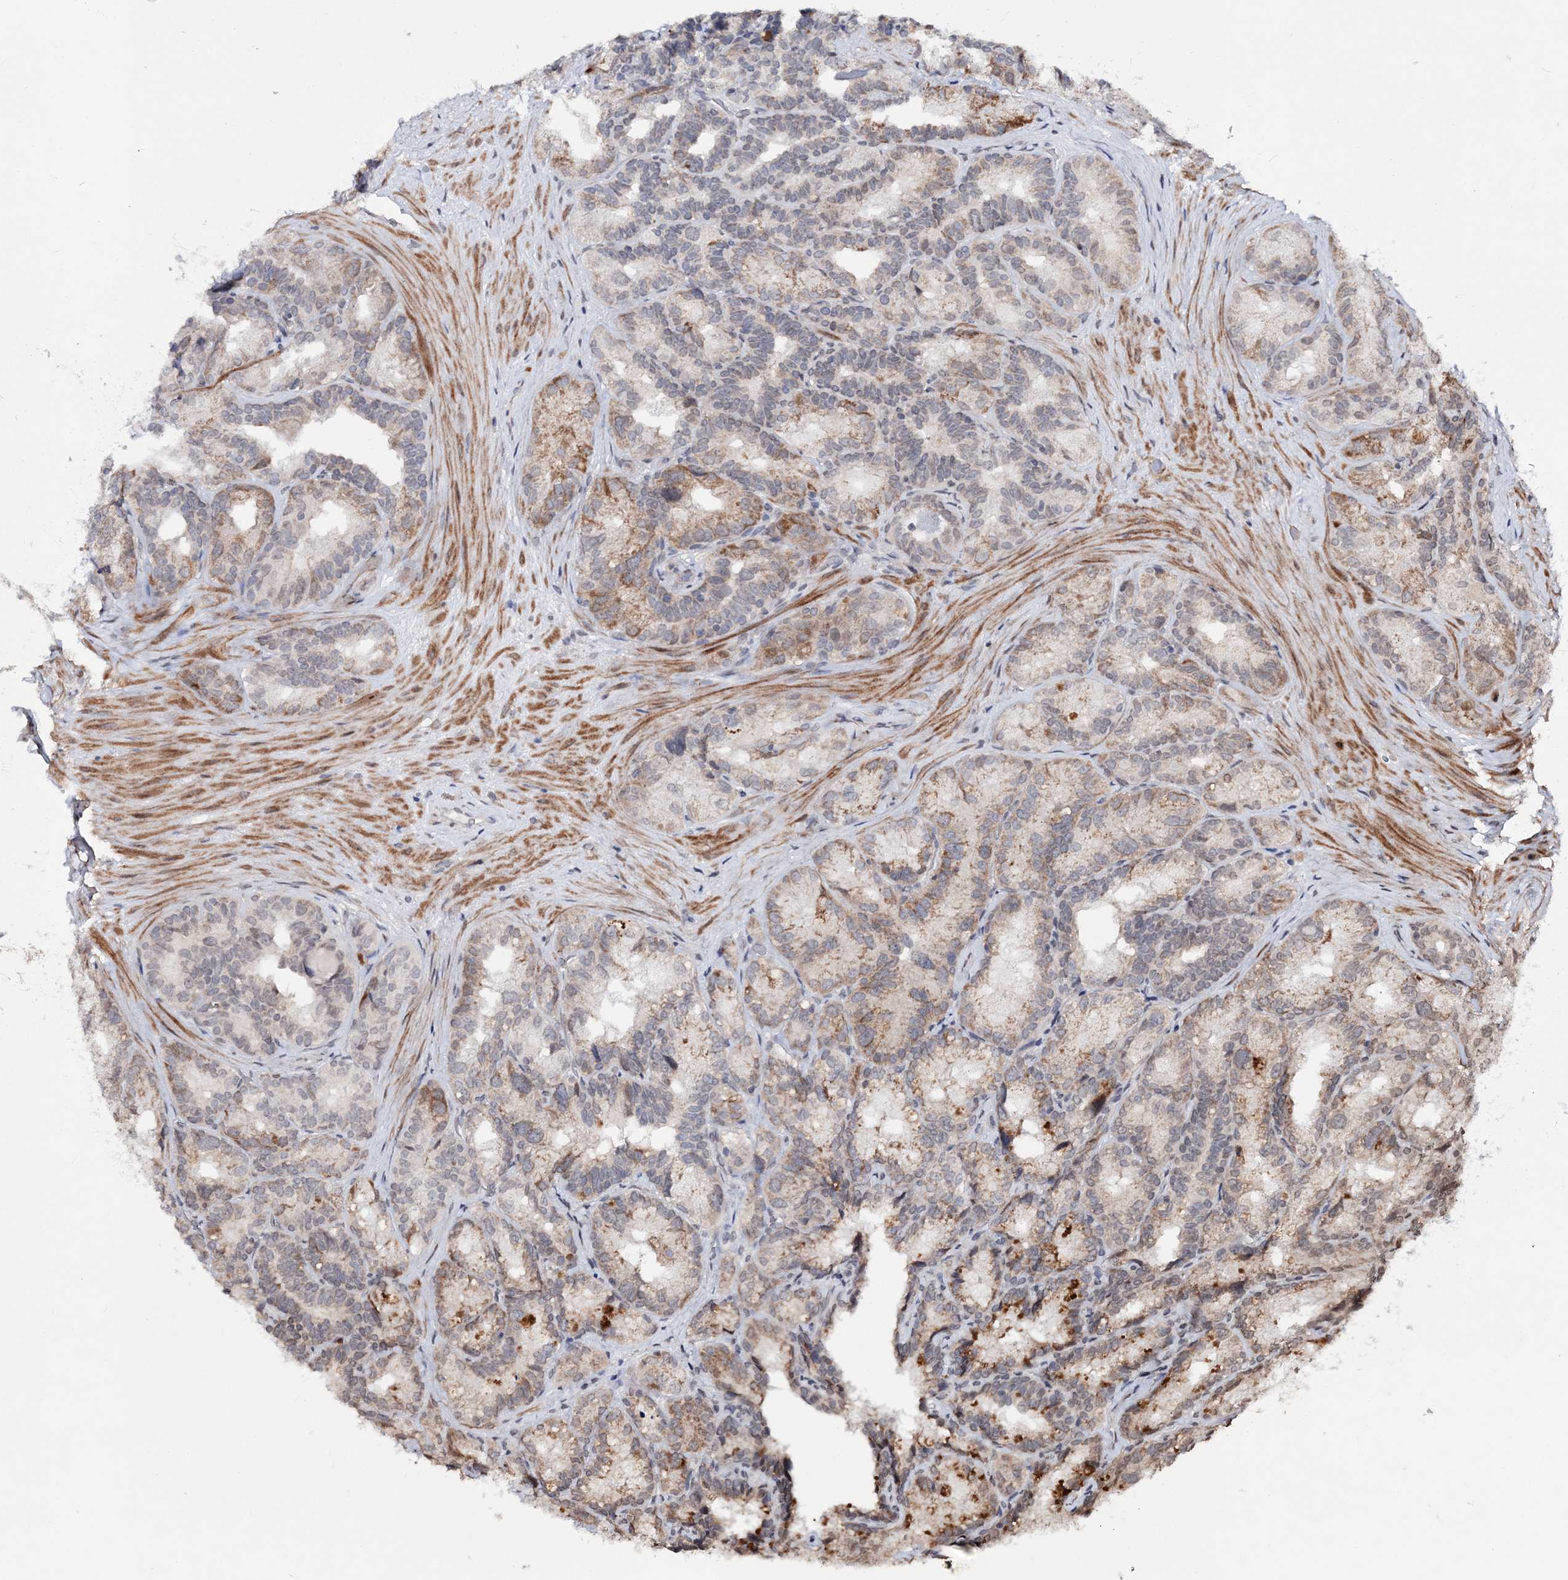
{"staining": {"intensity": "moderate", "quantity": "25%-75%", "location": "cytoplasmic/membranous,nuclear"}, "tissue": "seminal vesicle", "cell_type": "Glandular cells", "image_type": "normal", "snomed": [{"axis": "morphology", "description": "Normal tissue, NOS"}, {"axis": "topography", "description": "Seminal veicle"}], "caption": "About 25%-75% of glandular cells in normal seminal vesicle display moderate cytoplasmic/membranous,nuclear protein positivity as visualized by brown immunohistochemical staining.", "gene": "SOWAHB", "patient": {"sex": "male", "age": 60}}